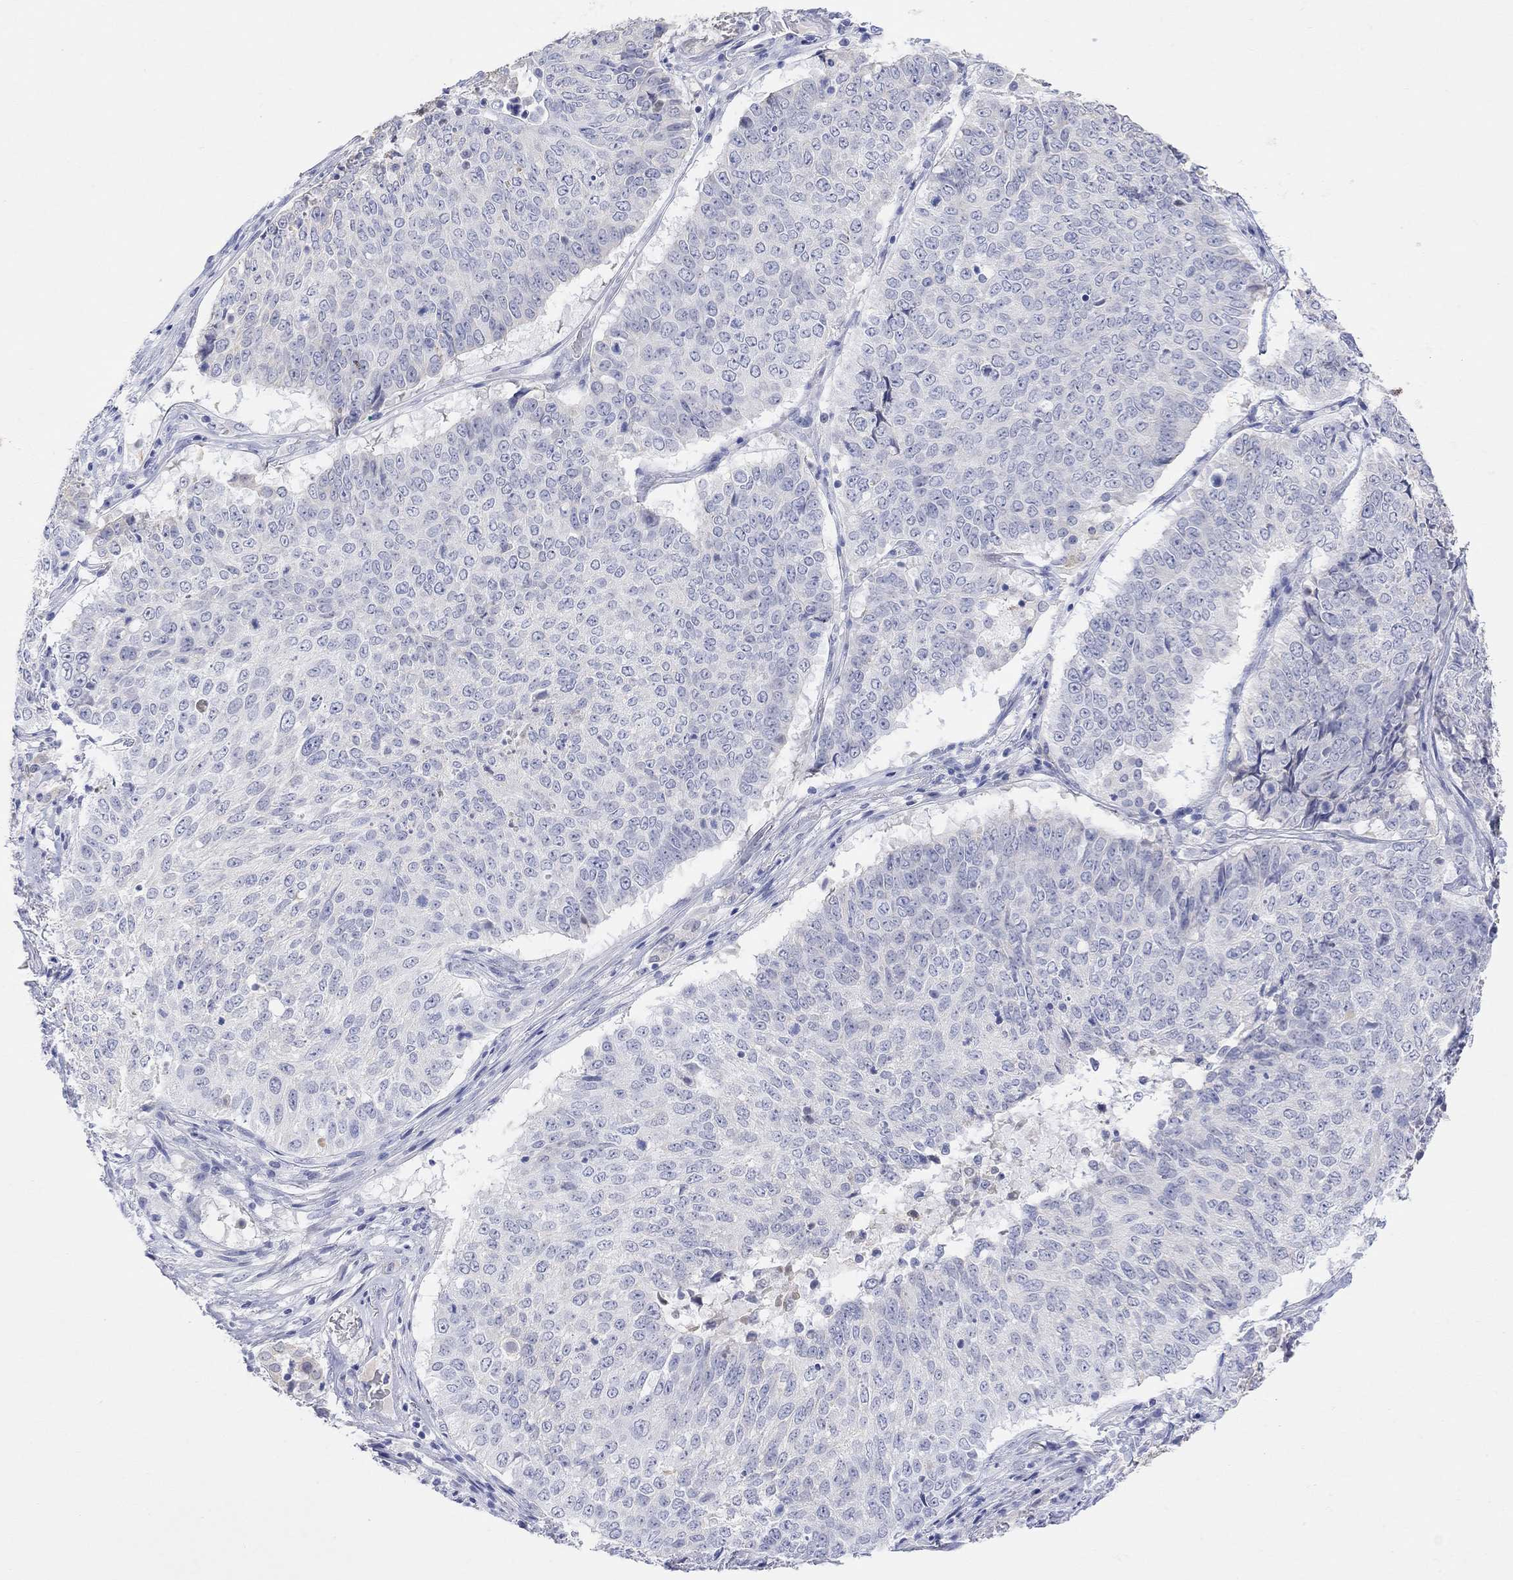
{"staining": {"intensity": "negative", "quantity": "none", "location": "none"}, "tissue": "lung cancer", "cell_type": "Tumor cells", "image_type": "cancer", "snomed": [{"axis": "morphology", "description": "Squamous cell carcinoma, NOS"}, {"axis": "topography", "description": "Lung"}], "caption": "This is an immunohistochemistry (IHC) histopathology image of lung cancer. There is no positivity in tumor cells.", "gene": "TYR", "patient": {"sex": "male", "age": 64}}